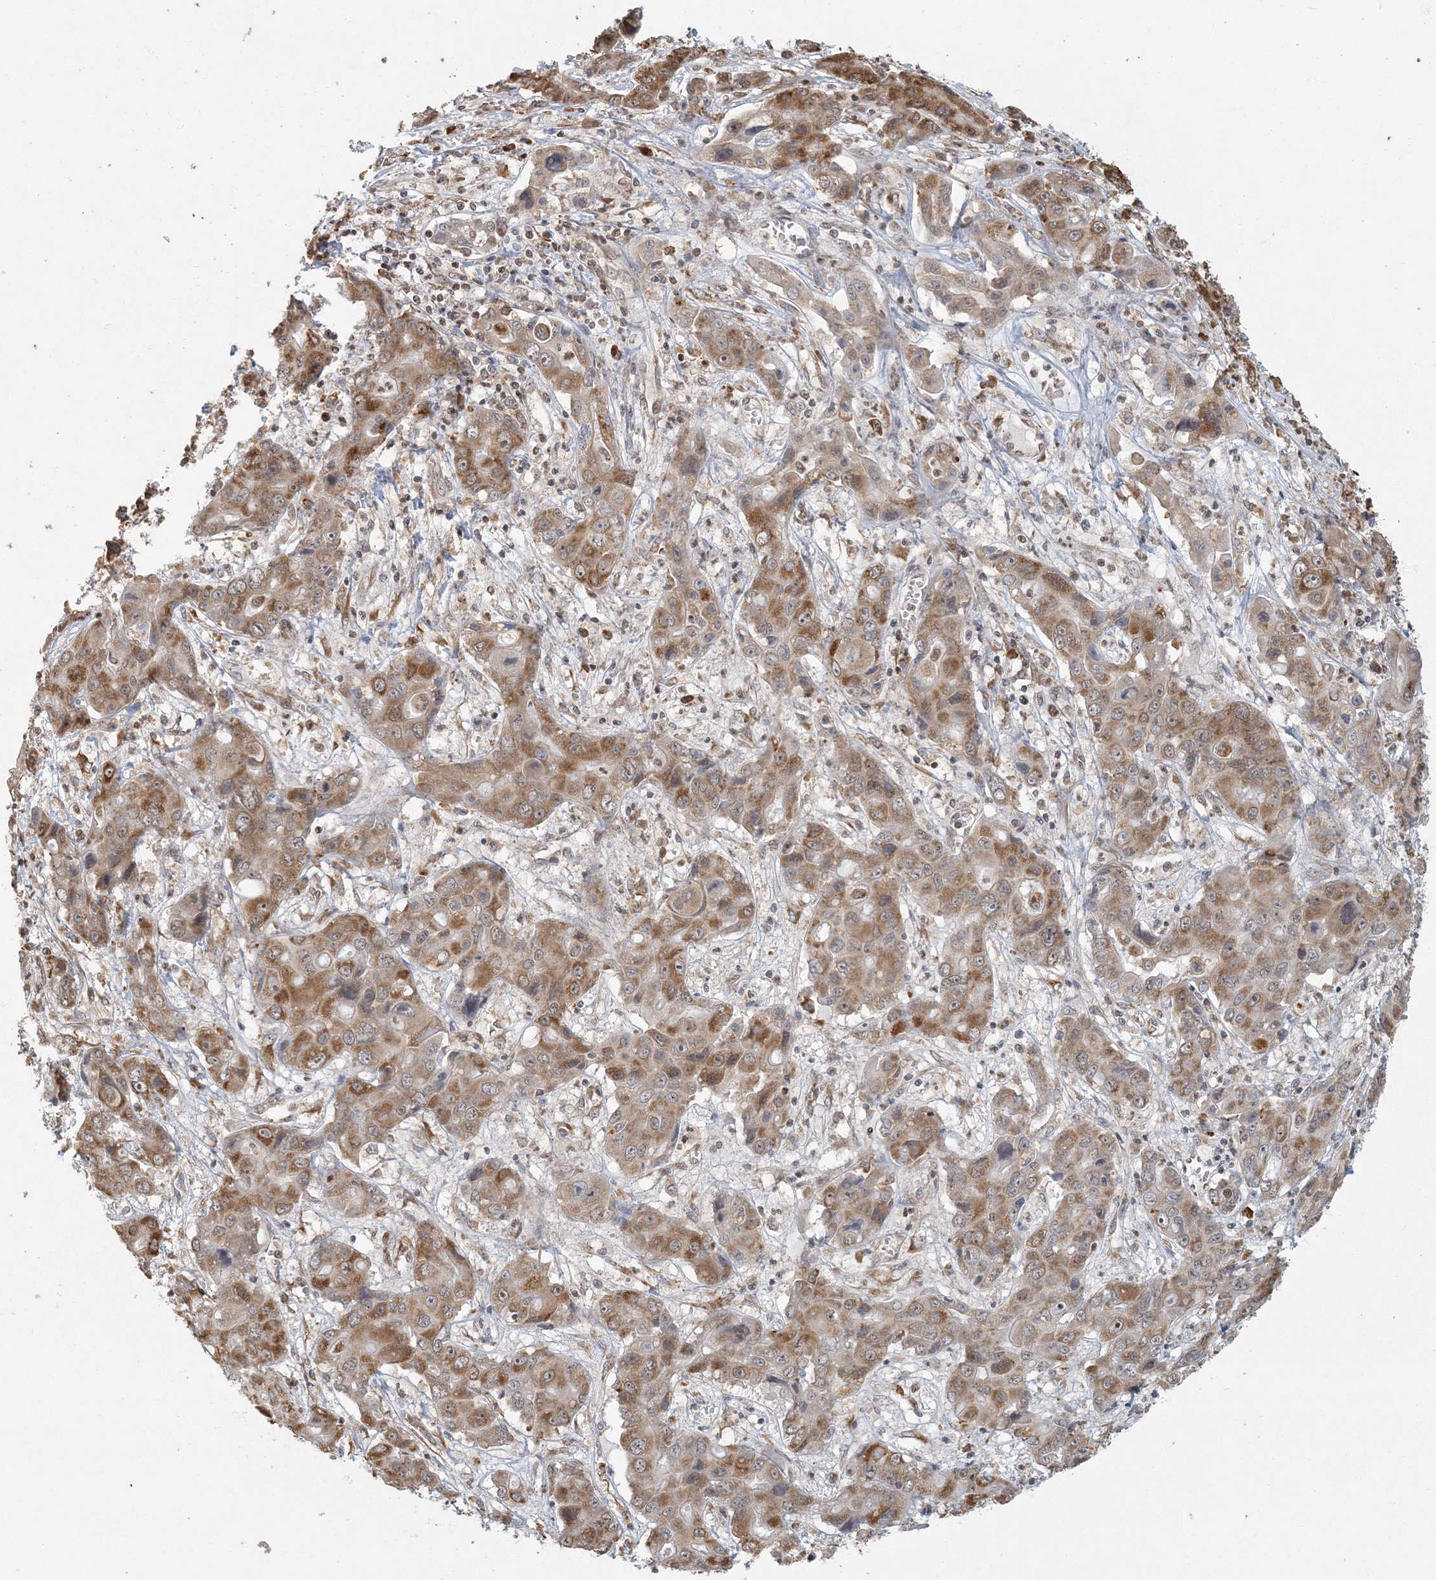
{"staining": {"intensity": "moderate", "quantity": ">75%", "location": "cytoplasmic/membranous"}, "tissue": "liver cancer", "cell_type": "Tumor cells", "image_type": "cancer", "snomed": [{"axis": "morphology", "description": "Cholangiocarcinoma"}, {"axis": "topography", "description": "Liver"}], "caption": "Protein staining reveals moderate cytoplasmic/membranous staining in approximately >75% of tumor cells in liver cholangiocarcinoma.", "gene": "AK9", "patient": {"sex": "male", "age": 67}}